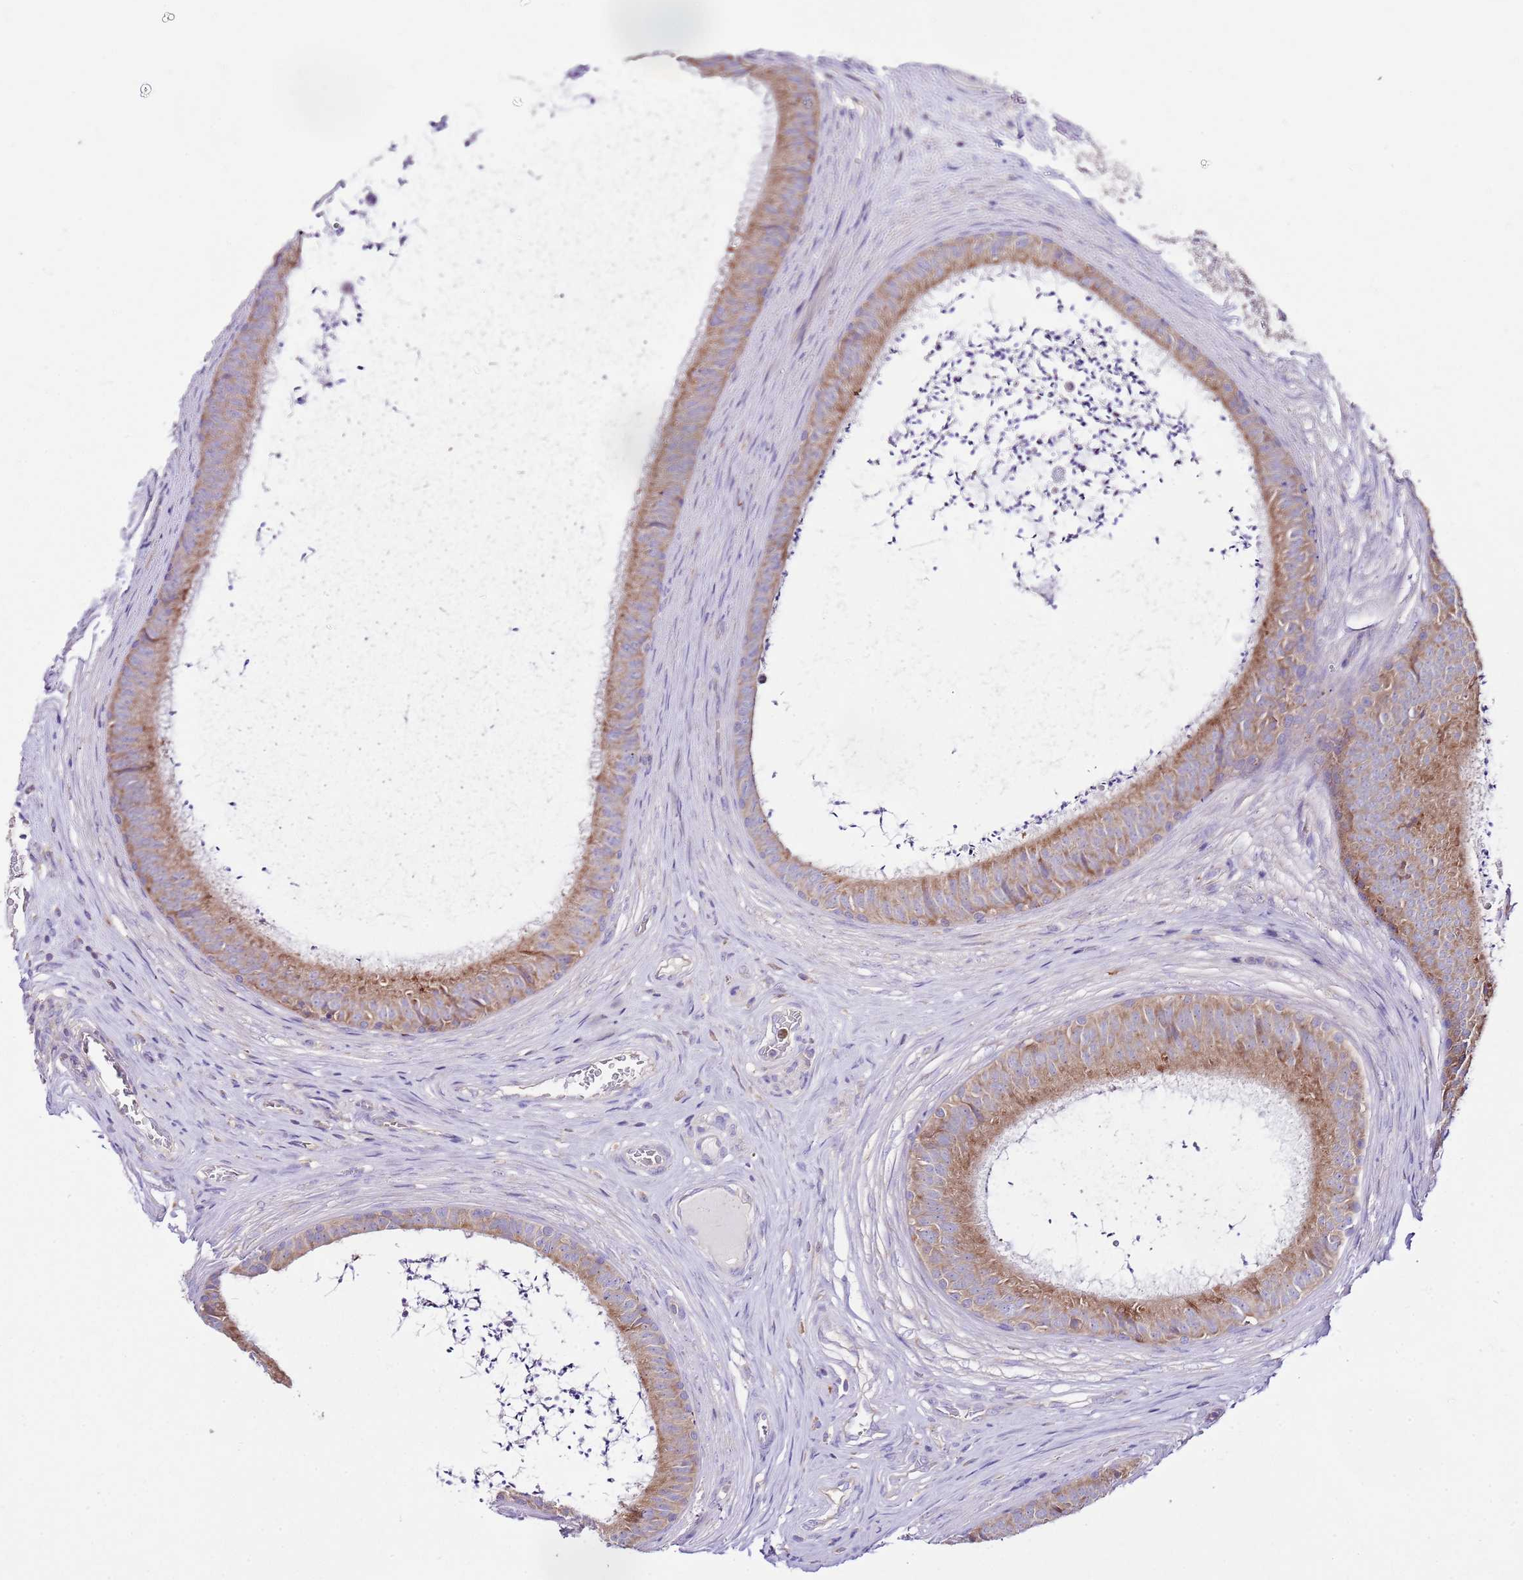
{"staining": {"intensity": "moderate", "quantity": "25%-75%", "location": "cytoplasmic/membranous"}, "tissue": "epididymis", "cell_type": "Glandular cells", "image_type": "normal", "snomed": [{"axis": "morphology", "description": "Normal tissue, NOS"}, {"axis": "topography", "description": "Testis"}, {"axis": "topography", "description": "Epididymis"}], "caption": "Moderate cytoplasmic/membranous staining for a protein is present in about 25%-75% of glandular cells of normal epididymis using IHC.", "gene": "RPS10", "patient": {"sex": "male", "age": 41}}